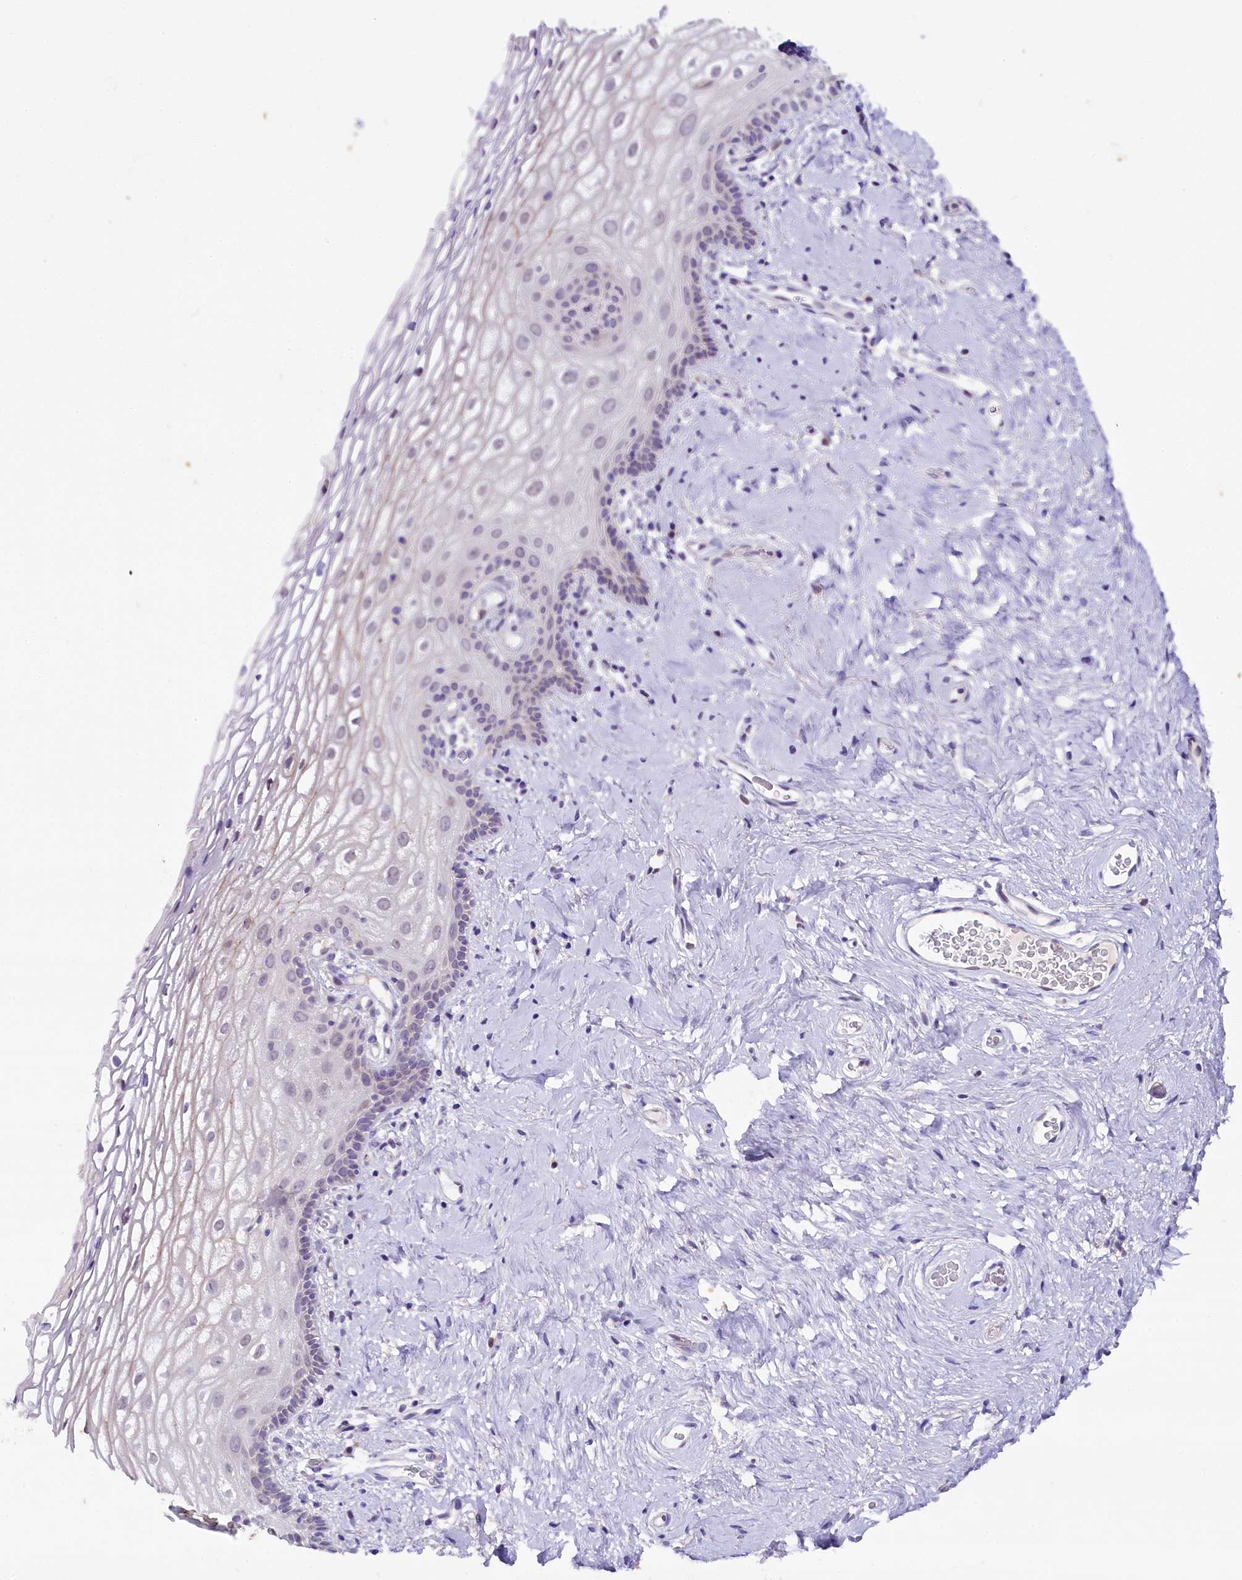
{"staining": {"intensity": "negative", "quantity": "none", "location": "none"}, "tissue": "vagina", "cell_type": "Squamous epithelial cells", "image_type": "normal", "snomed": [{"axis": "morphology", "description": "Normal tissue, NOS"}, {"axis": "morphology", "description": "Adenocarcinoma, NOS"}, {"axis": "topography", "description": "Rectum"}, {"axis": "topography", "description": "Vagina"}], "caption": "Immunohistochemical staining of unremarkable vagina demonstrates no significant expression in squamous epithelial cells. (DAB immunohistochemistry visualized using brightfield microscopy, high magnification).", "gene": "OSGEP", "patient": {"sex": "female", "age": 71}}